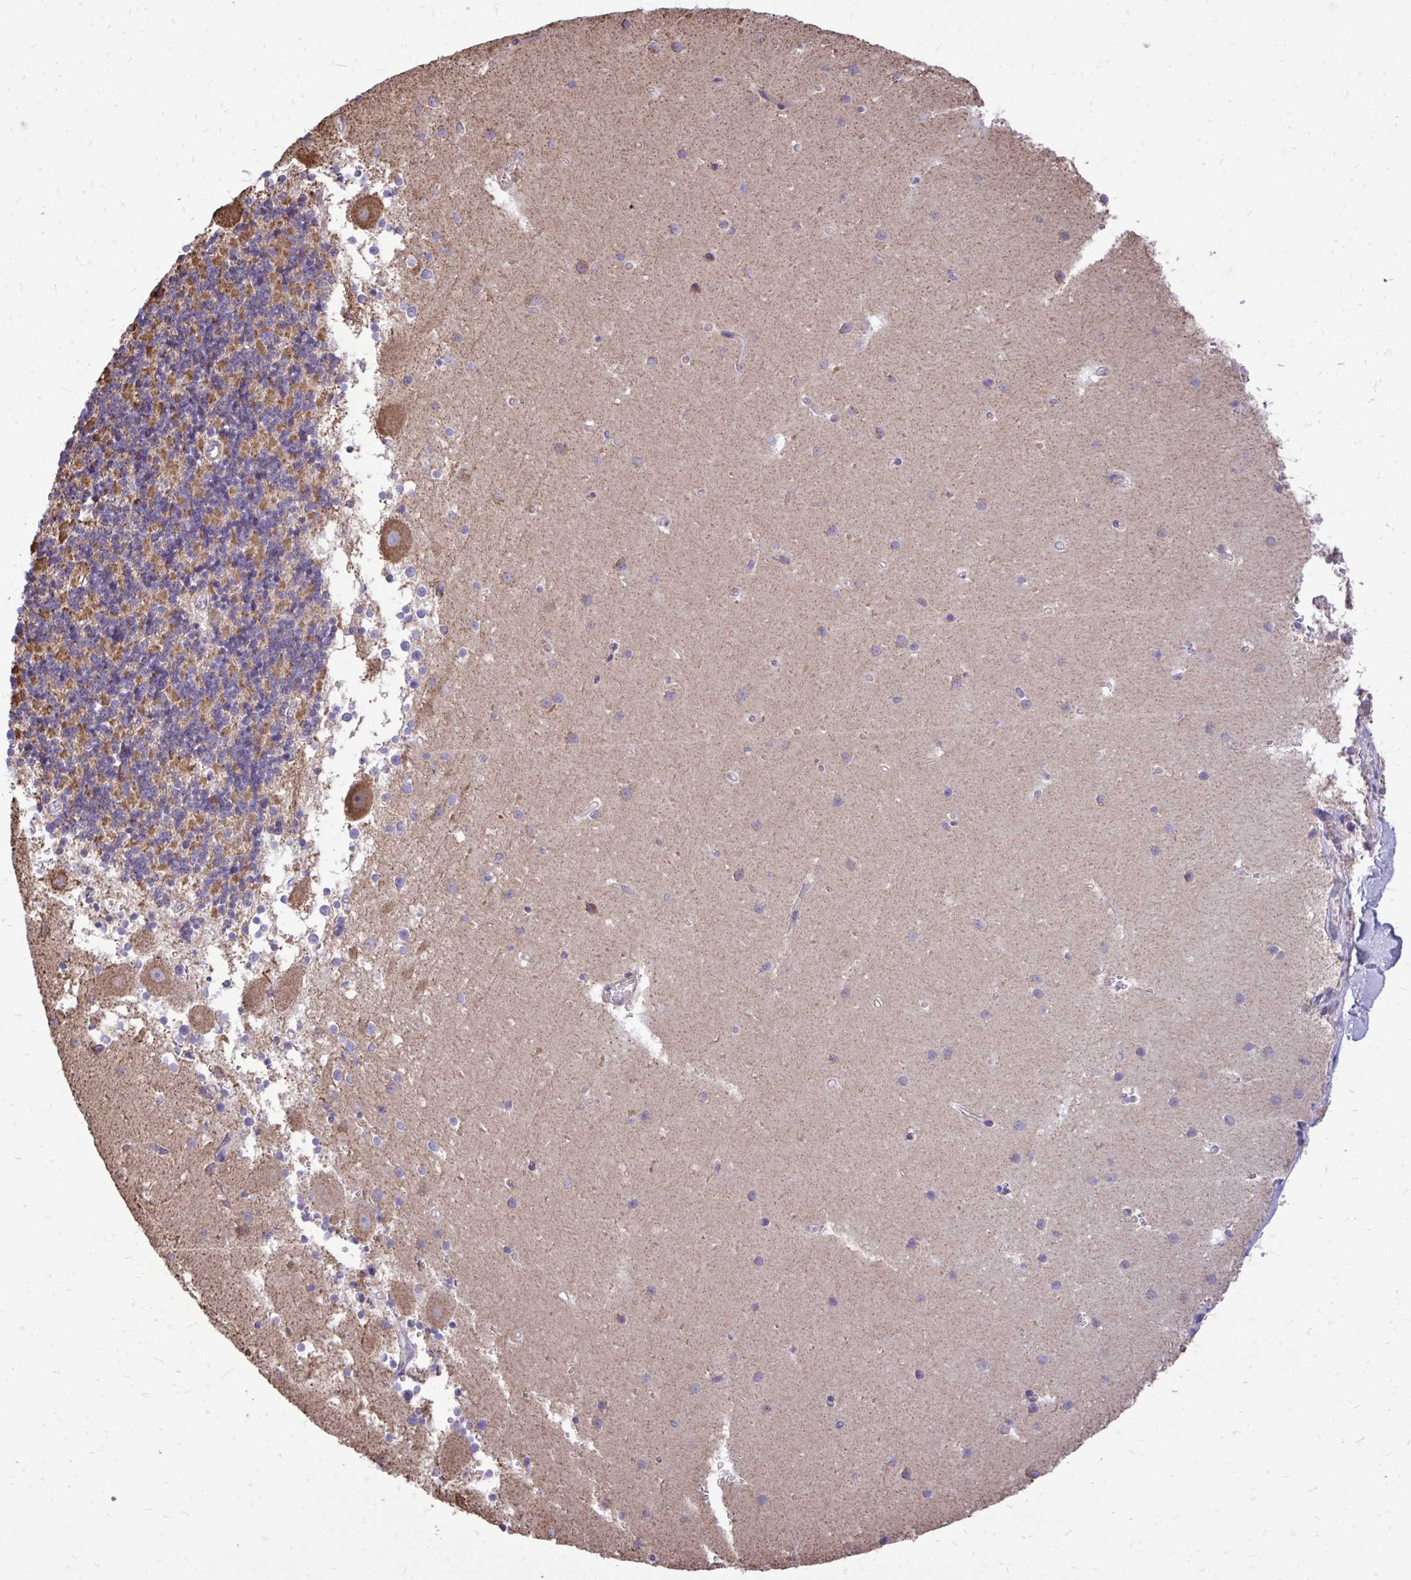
{"staining": {"intensity": "moderate", "quantity": "25%-75%", "location": "cytoplasmic/membranous"}, "tissue": "cerebellum", "cell_type": "Cells in granular layer", "image_type": "normal", "snomed": [{"axis": "morphology", "description": "Normal tissue, NOS"}, {"axis": "topography", "description": "Cerebellum"}], "caption": "Cells in granular layer exhibit moderate cytoplasmic/membranous expression in about 25%-75% of cells in unremarkable cerebellum.", "gene": "ATP13A2", "patient": {"sex": "male", "age": 54}}